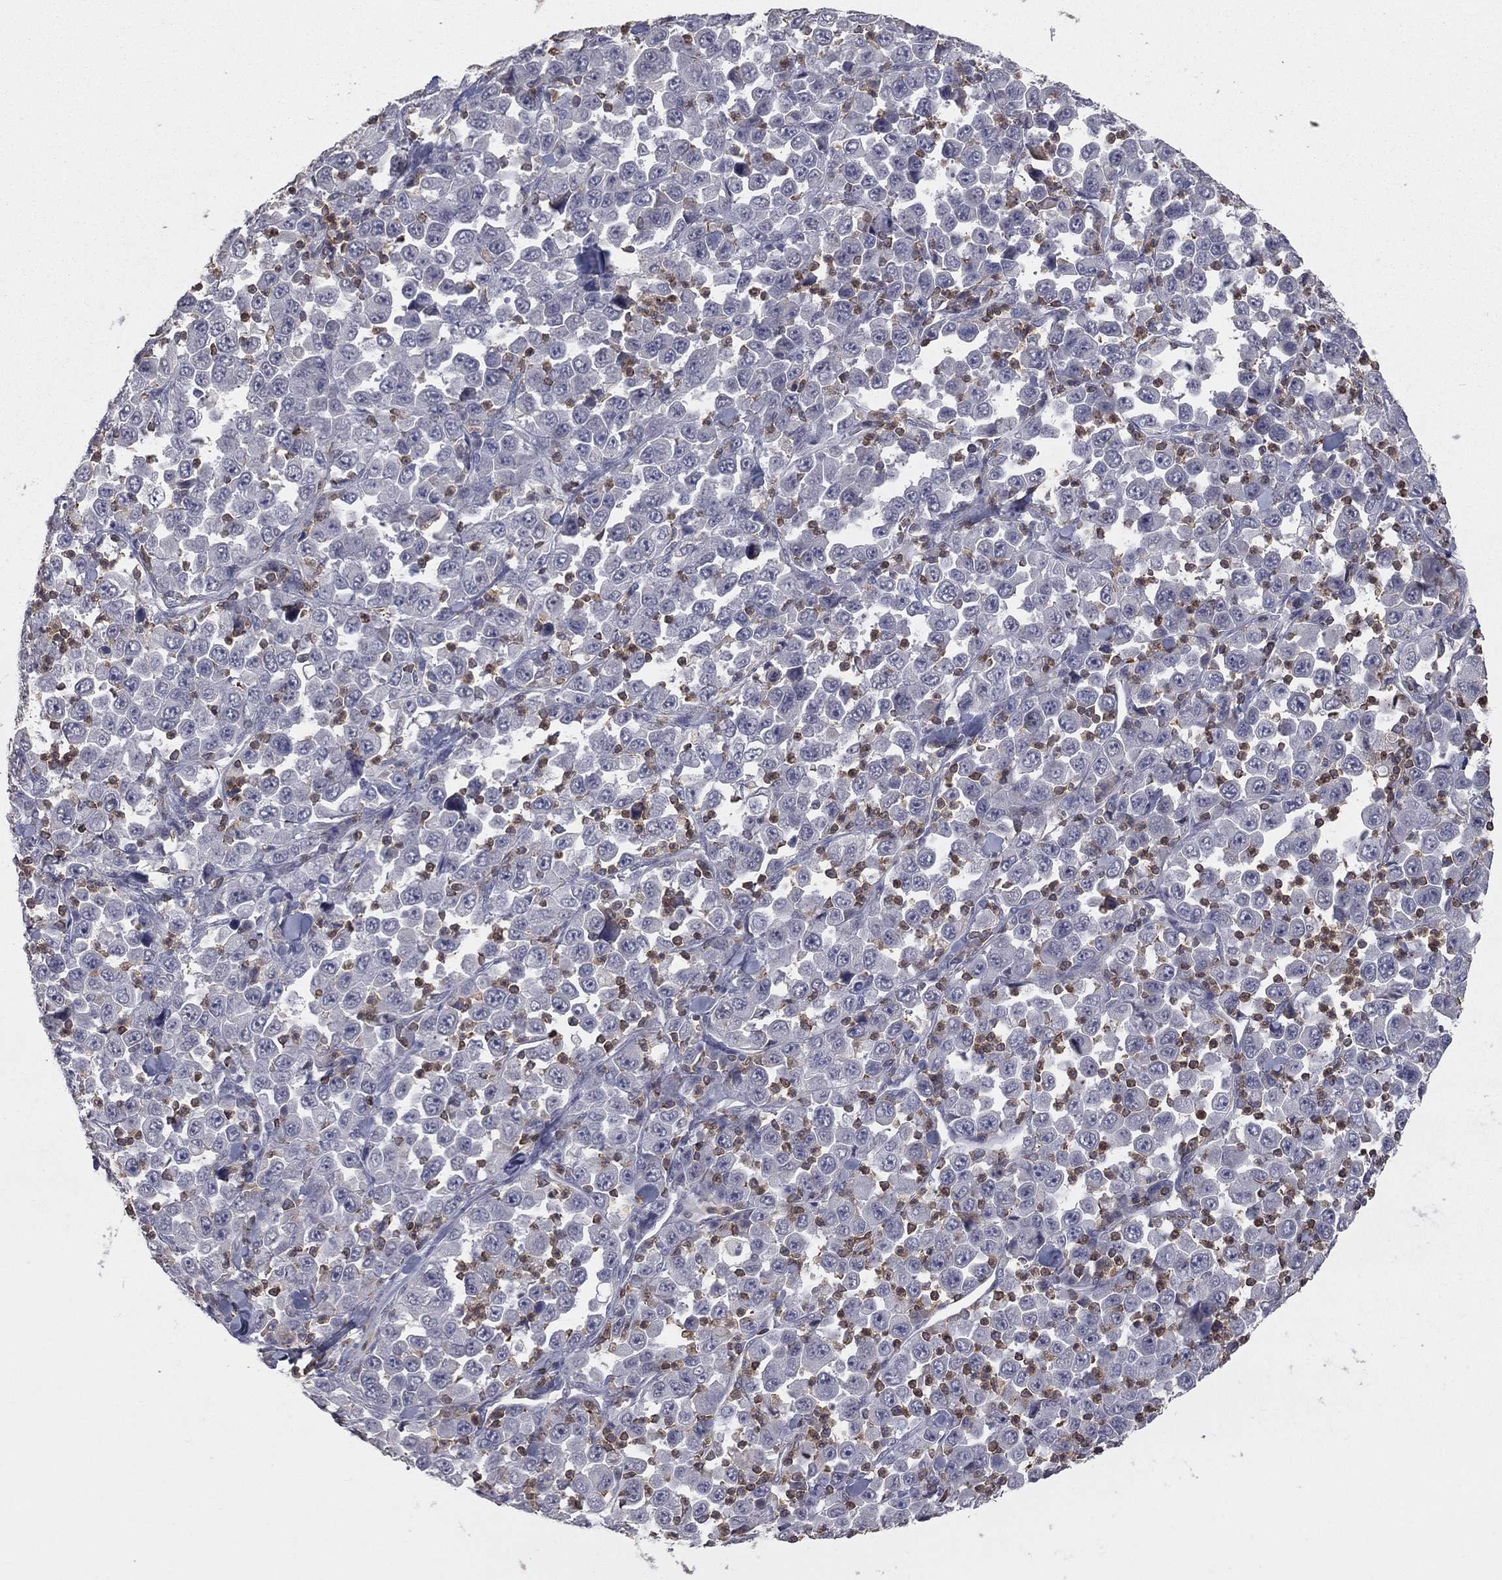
{"staining": {"intensity": "negative", "quantity": "none", "location": "none"}, "tissue": "stomach cancer", "cell_type": "Tumor cells", "image_type": "cancer", "snomed": [{"axis": "morphology", "description": "Normal tissue, NOS"}, {"axis": "morphology", "description": "Adenocarcinoma, NOS"}, {"axis": "topography", "description": "Stomach, upper"}, {"axis": "topography", "description": "Stomach"}], "caption": "The micrograph displays no staining of tumor cells in stomach adenocarcinoma. Brightfield microscopy of IHC stained with DAB (brown) and hematoxylin (blue), captured at high magnification.", "gene": "PSTPIP1", "patient": {"sex": "male", "age": 59}}